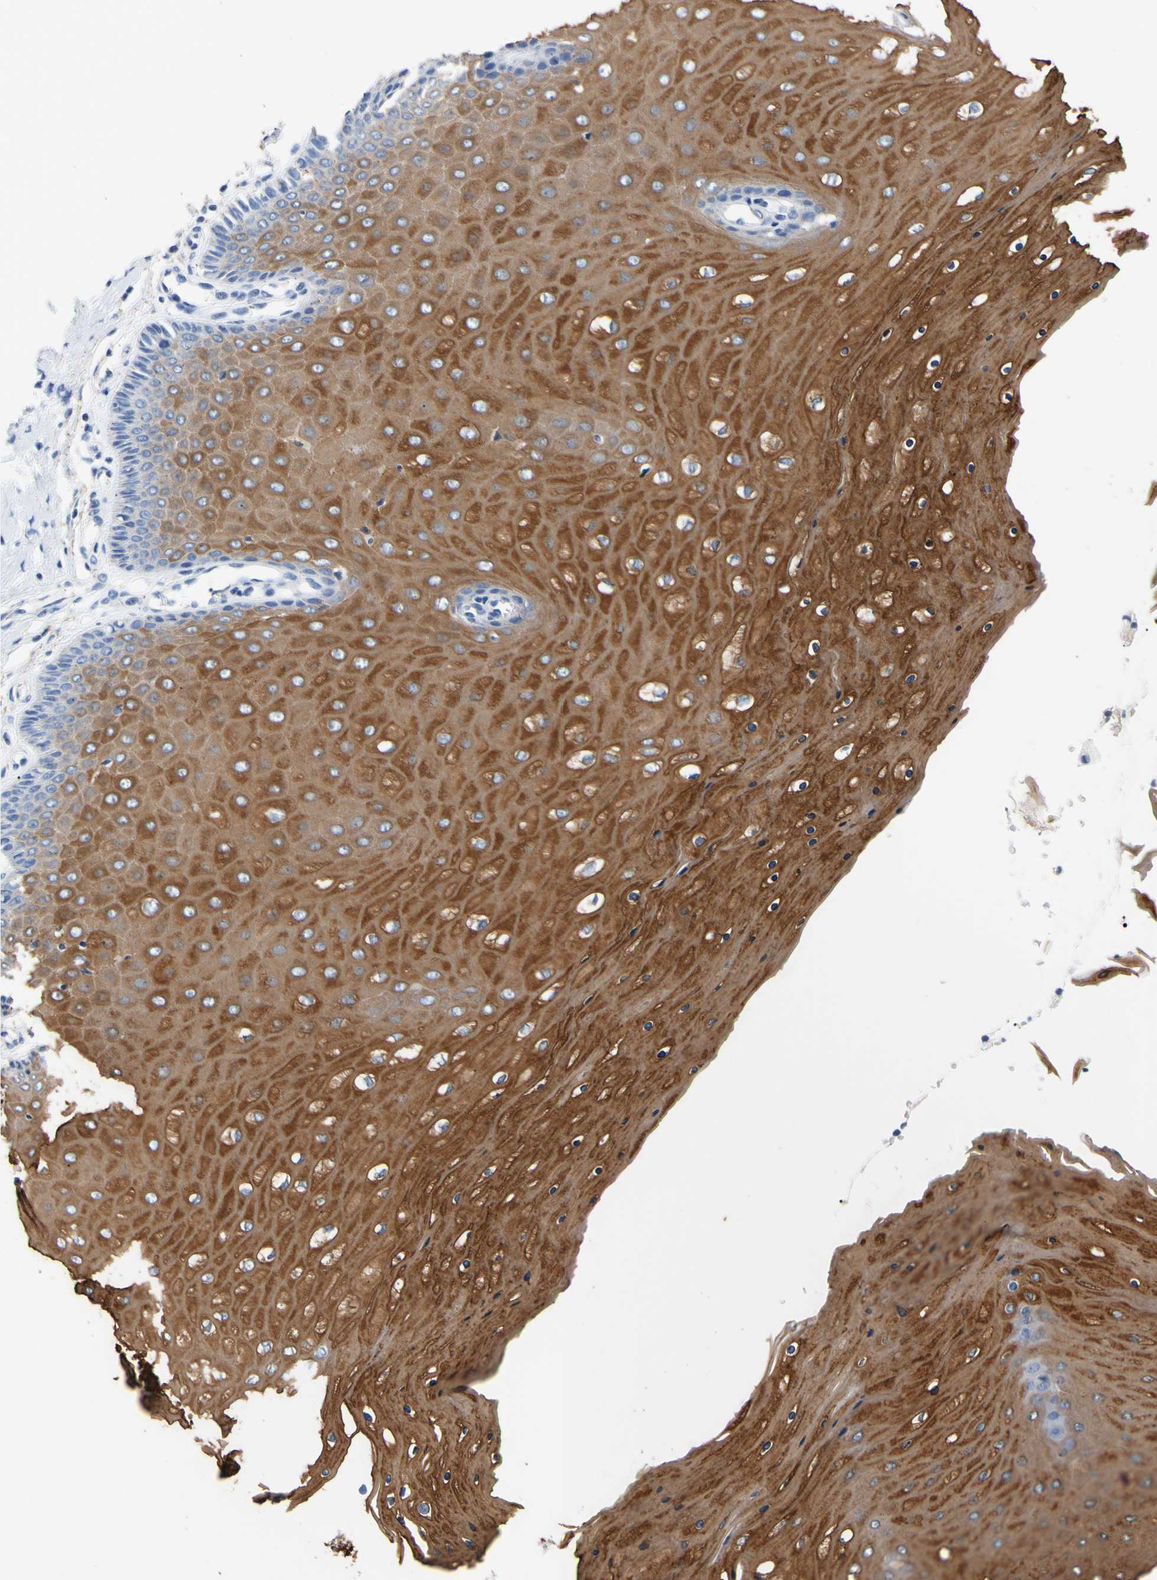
{"staining": {"intensity": "negative", "quantity": "none", "location": "none"}, "tissue": "cervix", "cell_type": "Glandular cells", "image_type": "normal", "snomed": [{"axis": "morphology", "description": "Normal tissue, NOS"}, {"axis": "topography", "description": "Cervix"}], "caption": "Immunohistochemistry histopathology image of benign cervix: cervix stained with DAB (3,3'-diaminobenzidine) demonstrates no significant protein expression in glandular cells. (Brightfield microscopy of DAB (3,3'-diaminobenzidine) immunohistochemistry (IHC) at high magnification).", "gene": "PNKD", "patient": {"sex": "female", "age": 55}}